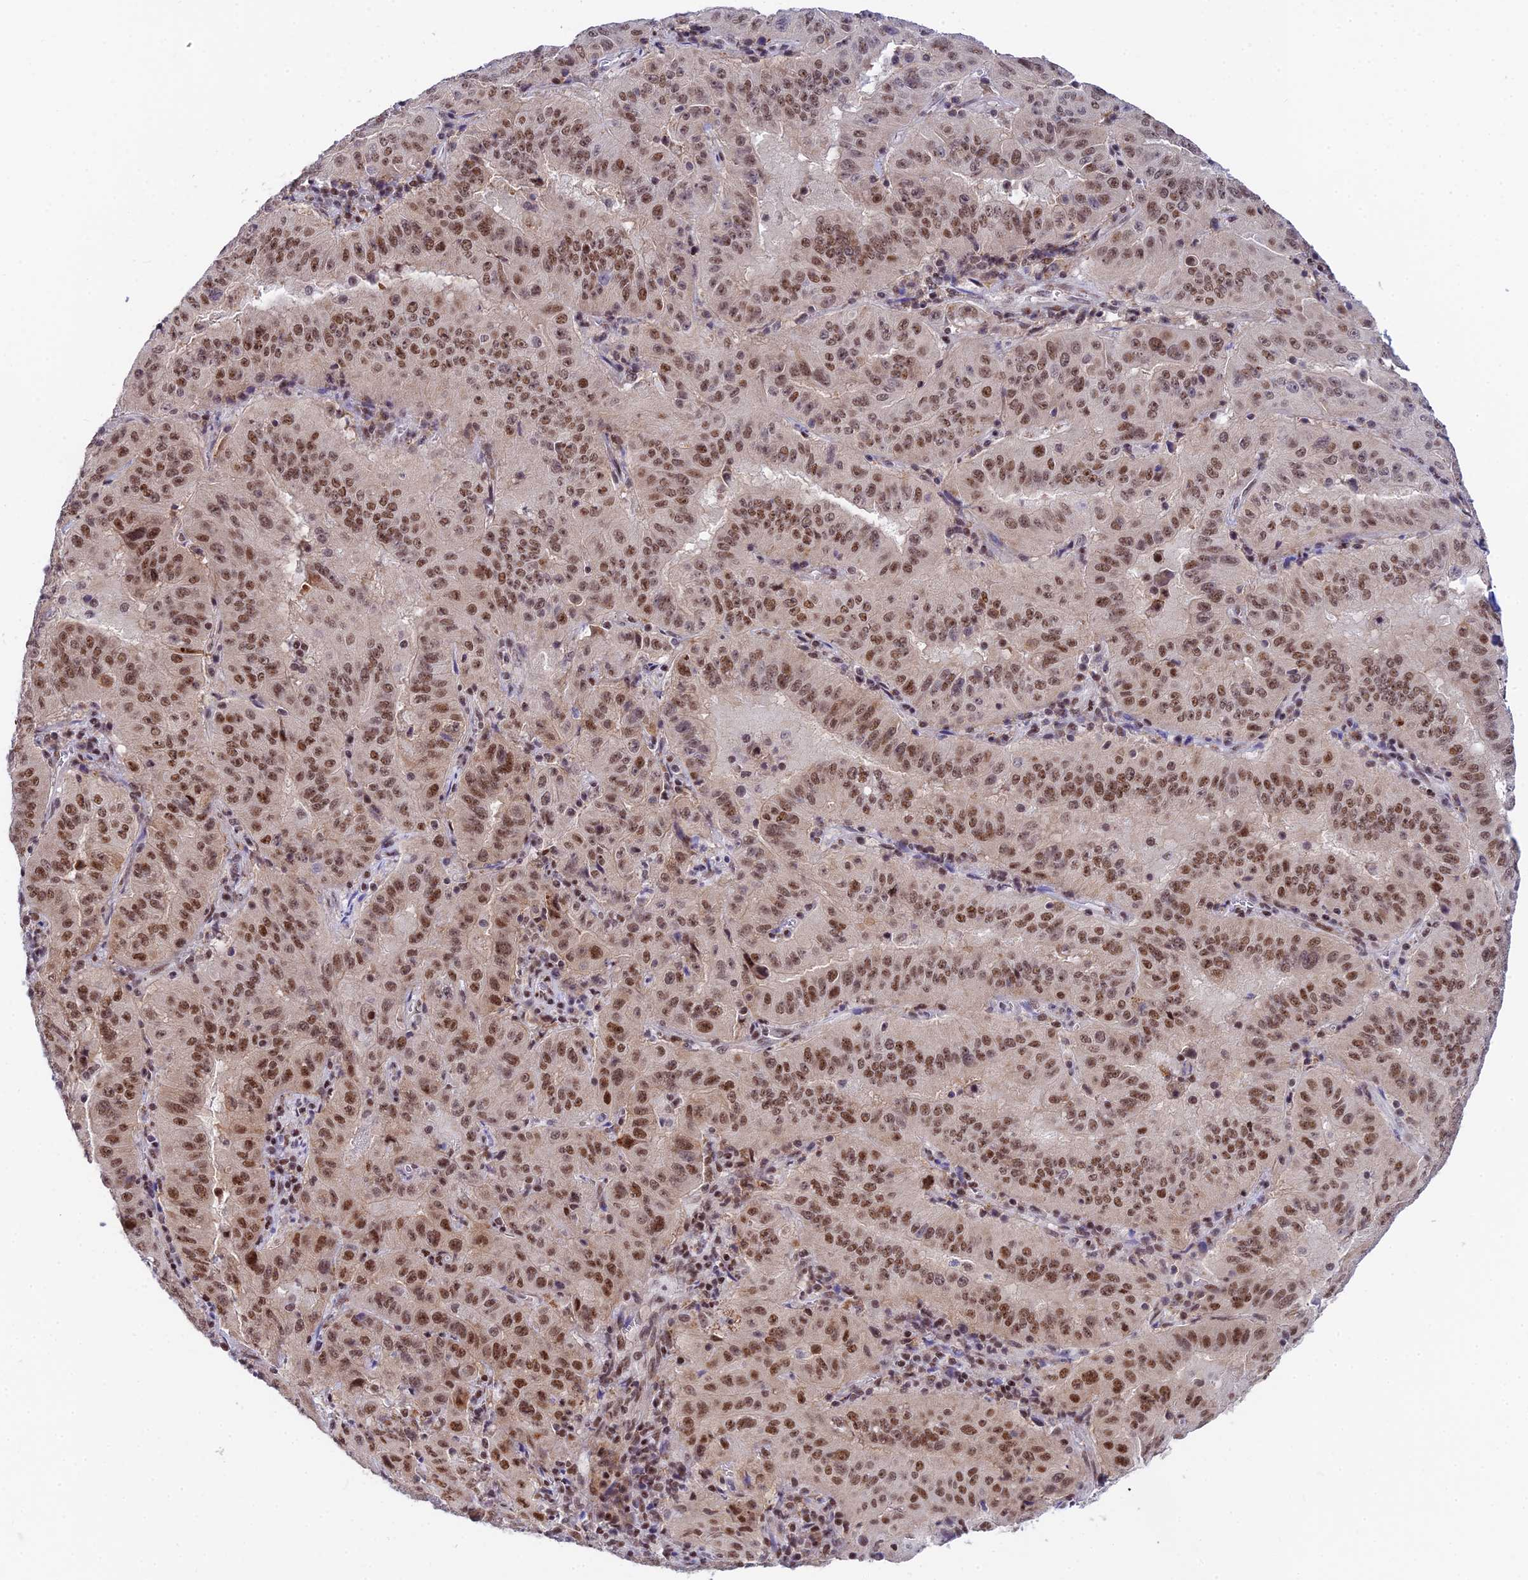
{"staining": {"intensity": "moderate", "quantity": ">75%", "location": "nuclear"}, "tissue": "pancreatic cancer", "cell_type": "Tumor cells", "image_type": "cancer", "snomed": [{"axis": "morphology", "description": "Adenocarcinoma, NOS"}, {"axis": "topography", "description": "Pancreas"}], "caption": "Pancreatic cancer (adenocarcinoma) stained with immunohistochemistry (IHC) demonstrates moderate nuclear staining in about >75% of tumor cells.", "gene": "USP22", "patient": {"sex": "male", "age": 63}}